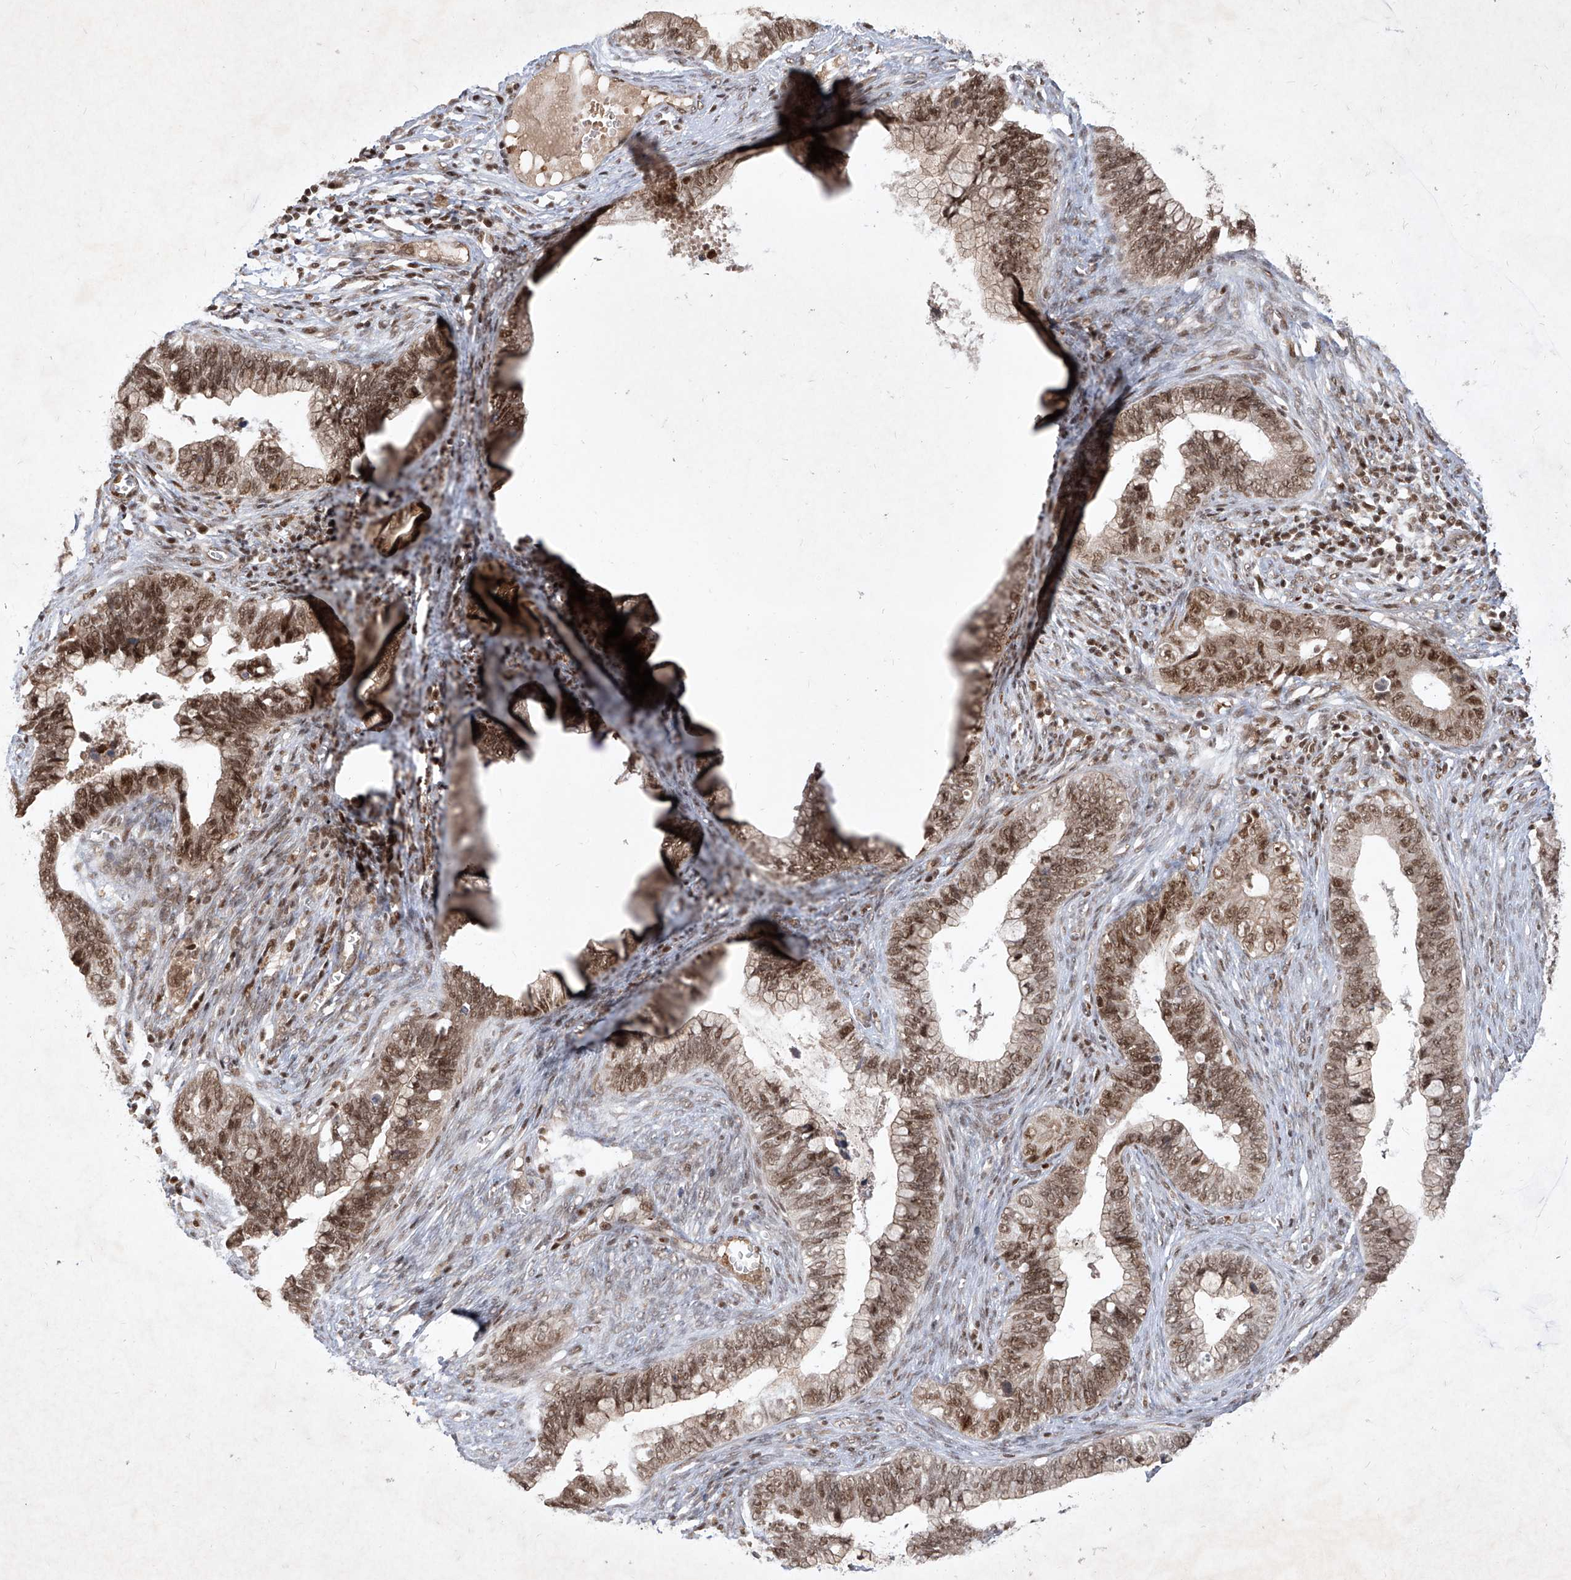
{"staining": {"intensity": "moderate", "quantity": ">75%", "location": "nuclear"}, "tissue": "cervical cancer", "cell_type": "Tumor cells", "image_type": "cancer", "snomed": [{"axis": "morphology", "description": "Adenocarcinoma, NOS"}, {"axis": "topography", "description": "Cervix"}], "caption": "Immunohistochemical staining of cervical cancer demonstrates medium levels of moderate nuclear protein expression in about >75% of tumor cells. The staining is performed using DAB (3,3'-diaminobenzidine) brown chromogen to label protein expression. The nuclei are counter-stained blue using hematoxylin.", "gene": "IRF2", "patient": {"sex": "female", "age": 44}}